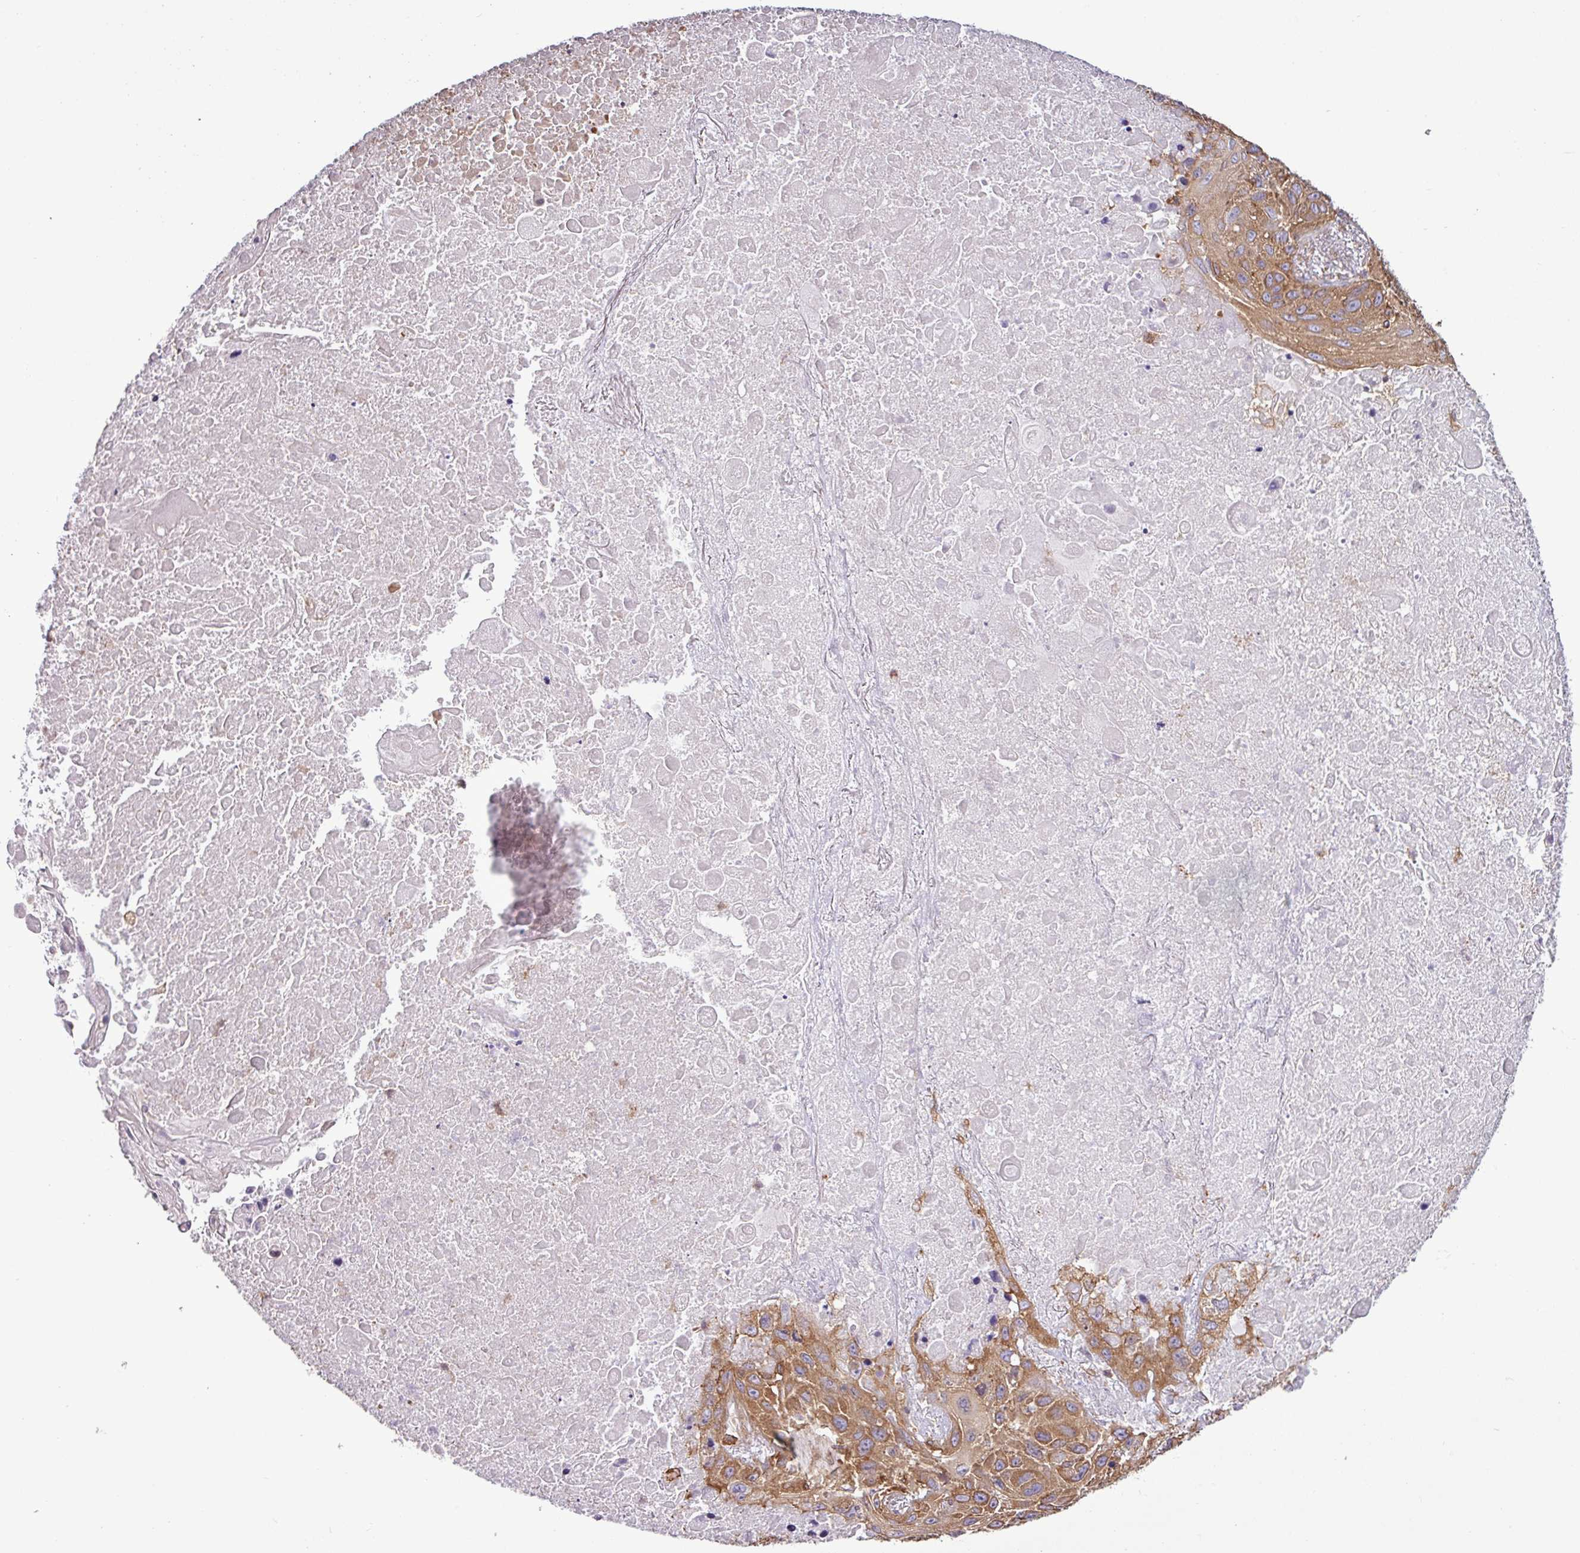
{"staining": {"intensity": "moderate", "quantity": ">75%", "location": "cytoplasmic/membranous"}, "tissue": "lung cancer", "cell_type": "Tumor cells", "image_type": "cancer", "snomed": [{"axis": "morphology", "description": "Squamous cell carcinoma, NOS"}, {"axis": "topography", "description": "Lung"}], "caption": "This is an image of immunohistochemistry (IHC) staining of lung cancer (squamous cell carcinoma), which shows moderate expression in the cytoplasmic/membranous of tumor cells.", "gene": "PACSIN2", "patient": {"sex": "male", "age": 66}}